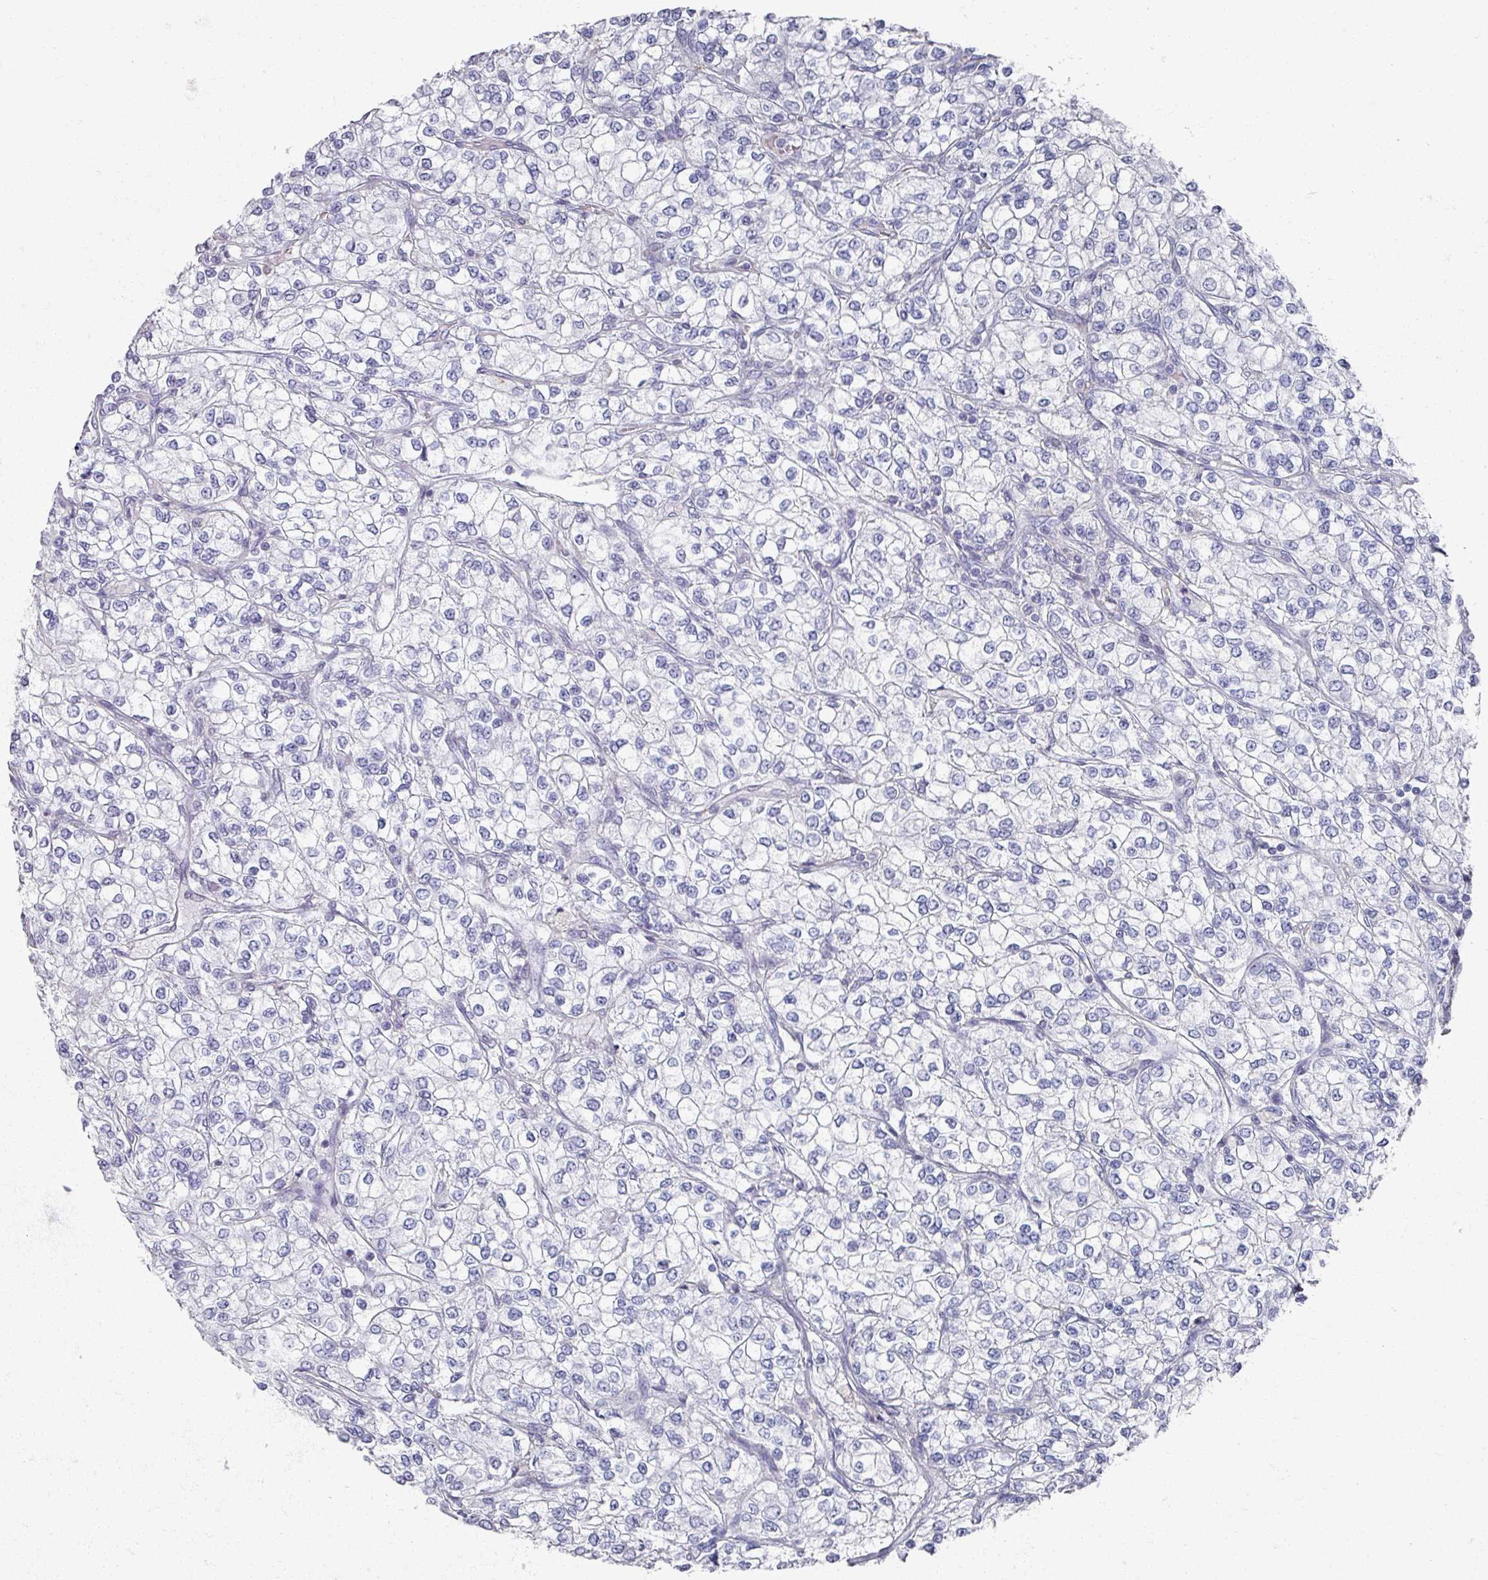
{"staining": {"intensity": "negative", "quantity": "none", "location": "none"}, "tissue": "renal cancer", "cell_type": "Tumor cells", "image_type": "cancer", "snomed": [{"axis": "morphology", "description": "Adenocarcinoma, NOS"}, {"axis": "topography", "description": "Kidney"}], "caption": "A high-resolution micrograph shows IHC staining of renal adenocarcinoma, which reveals no significant expression in tumor cells. (DAB (3,3'-diaminobenzidine) IHC, high magnification).", "gene": "OMG", "patient": {"sex": "male", "age": 80}}